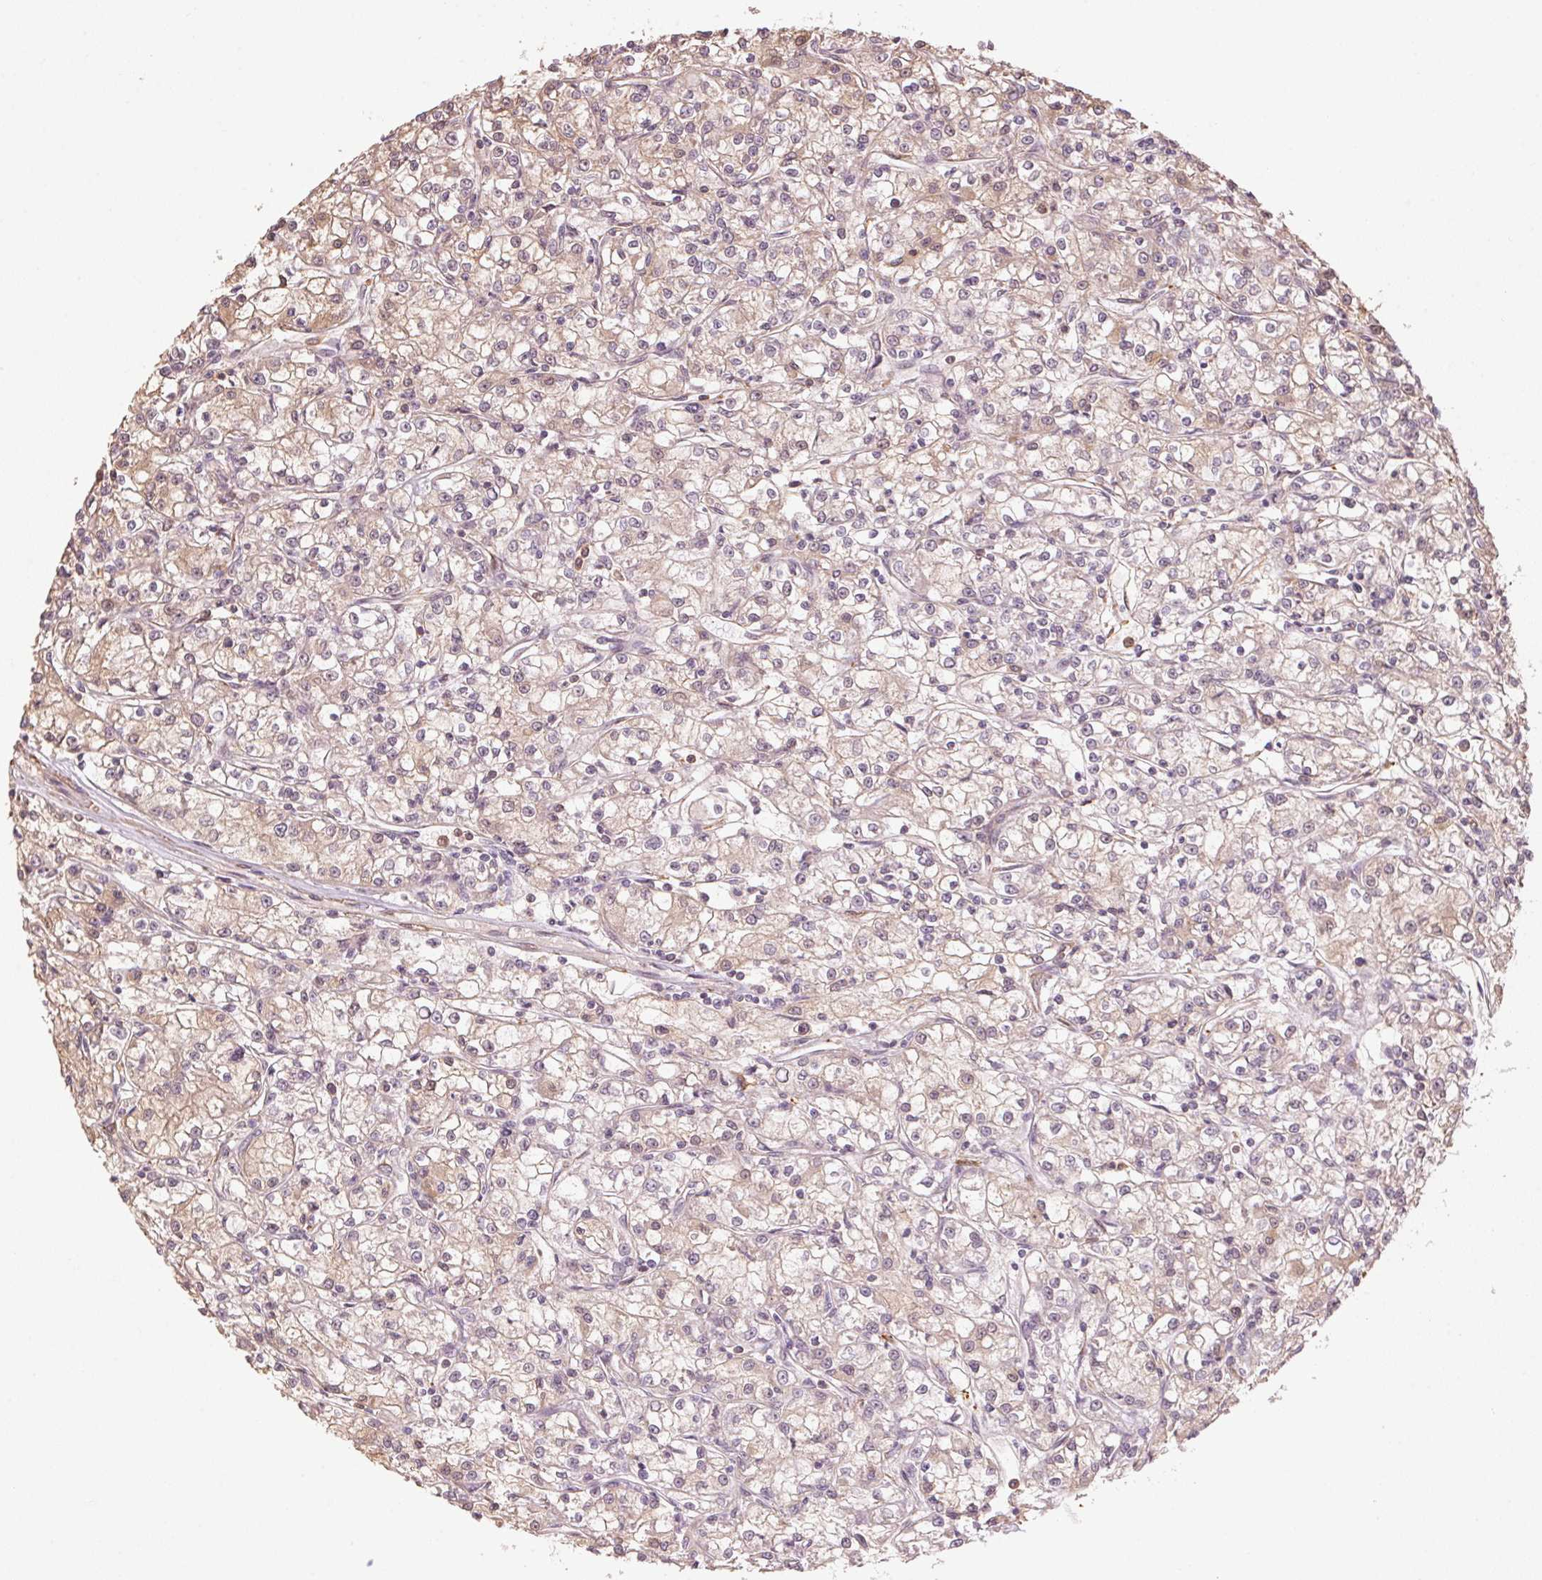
{"staining": {"intensity": "weak", "quantity": ">75%", "location": "cytoplasmic/membranous"}, "tissue": "renal cancer", "cell_type": "Tumor cells", "image_type": "cancer", "snomed": [{"axis": "morphology", "description": "Adenocarcinoma, NOS"}, {"axis": "topography", "description": "Kidney"}], "caption": "Immunohistochemical staining of human renal cancer (adenocarcinoma) demonstrates low levels of weak cytoplasmic/membranous staining in approximately >75% of tumor cells.", "gene": "QDPR", "patient": {"sex": "female", "age": 59}}